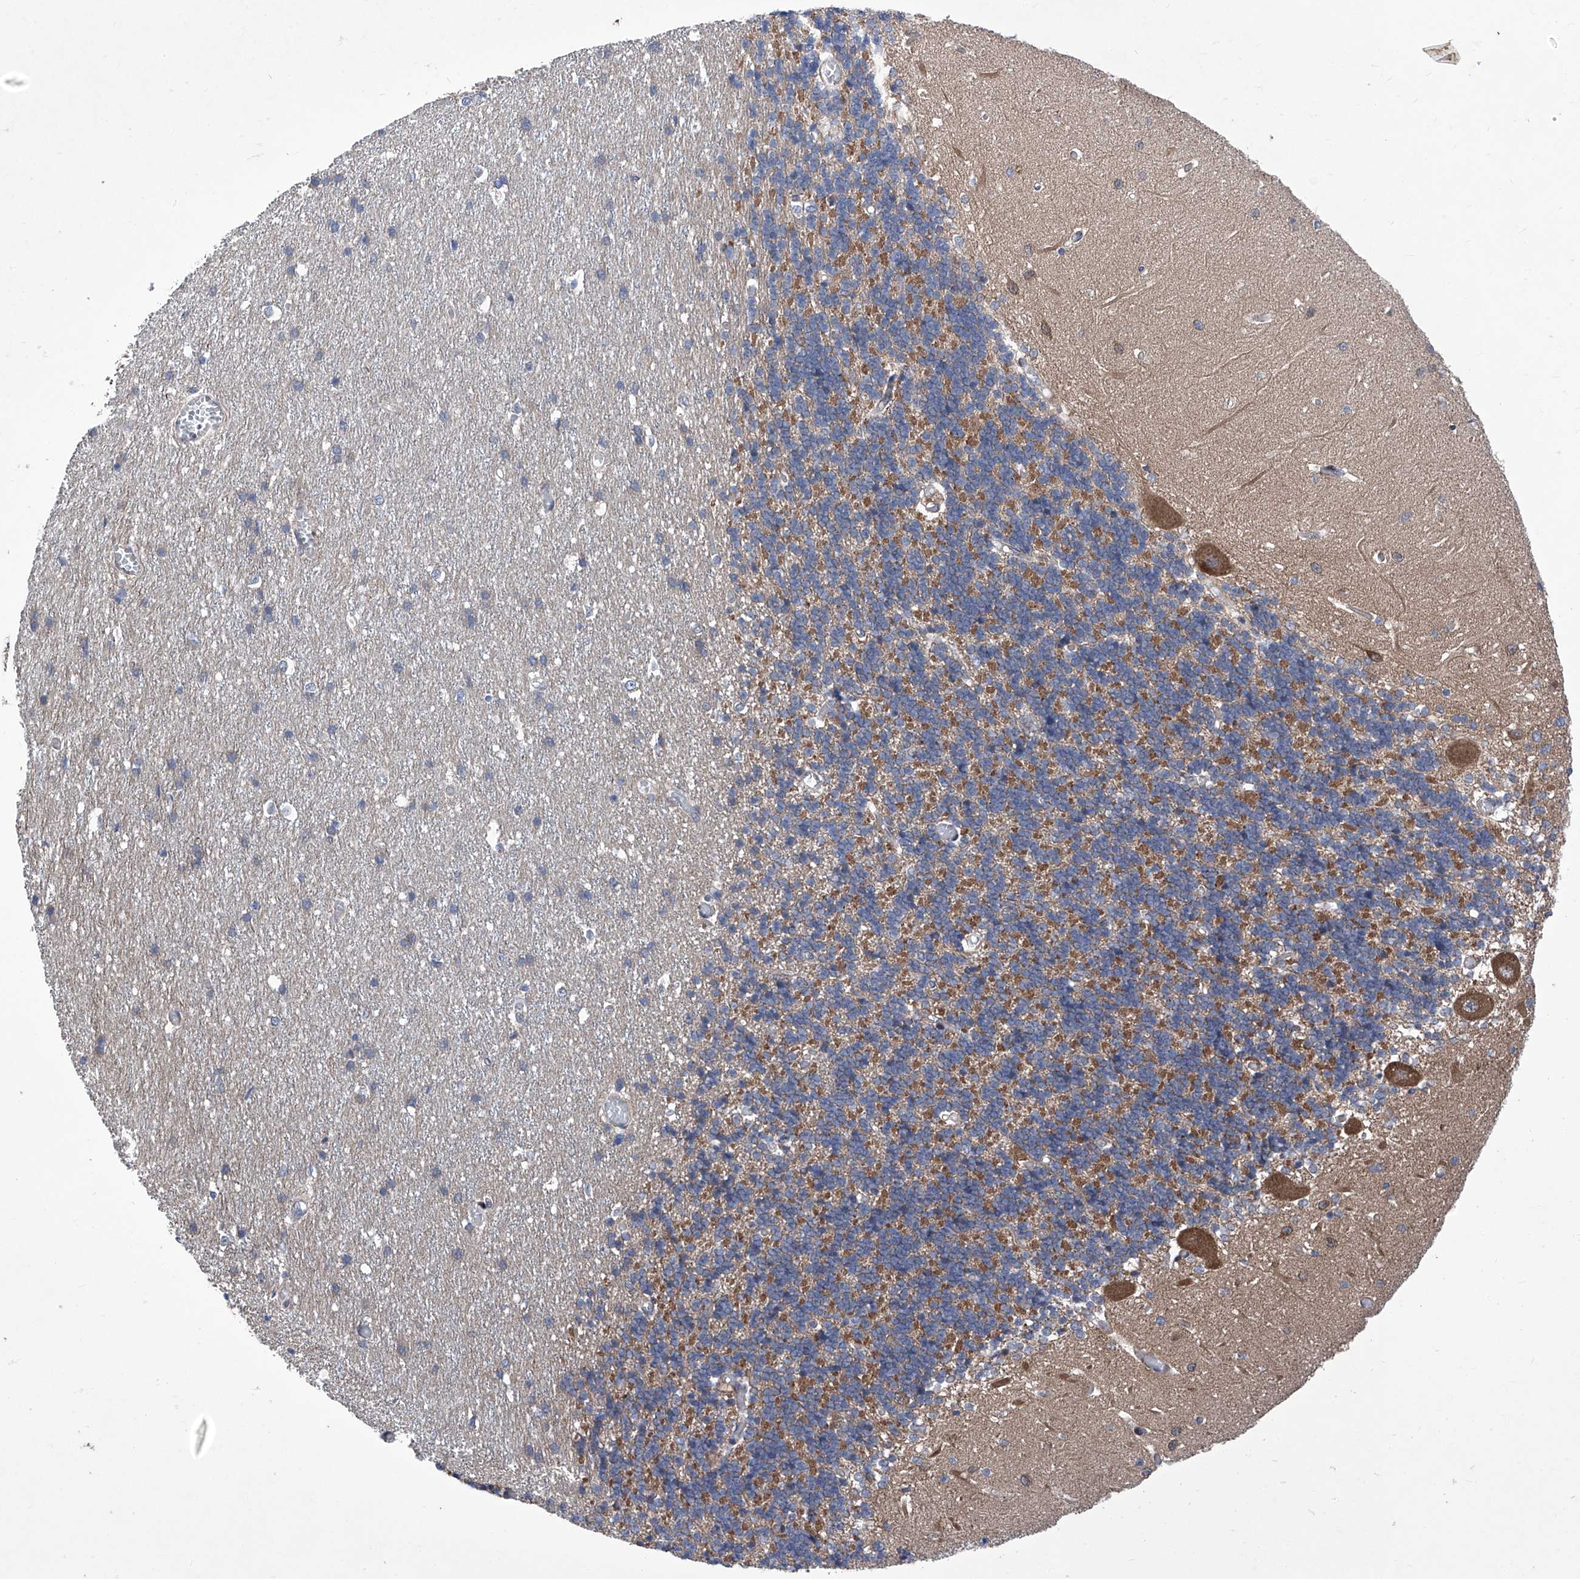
{"staining": {"intensity": "moderate", "quantity": "25%-75%", "location": "cytoplasmic/membranous"}, "tissue": "cerebellum", "cell_type": "Cells in granular layer", "image_type": "normal", "snomed": [{"axis": "morphology", "description": "Normal tissue, NOS"}, {"axis": "topography", "description": "Cerebellum"}], "caption": "Brown immunohistochemical staining in unremarkable cerebellum displays moderate cytoplasmic/membranous staining in about 25%-75% of cells in granular layer.", "gene": "KTI12", "patient": {"sex": "male", "age": 37}}